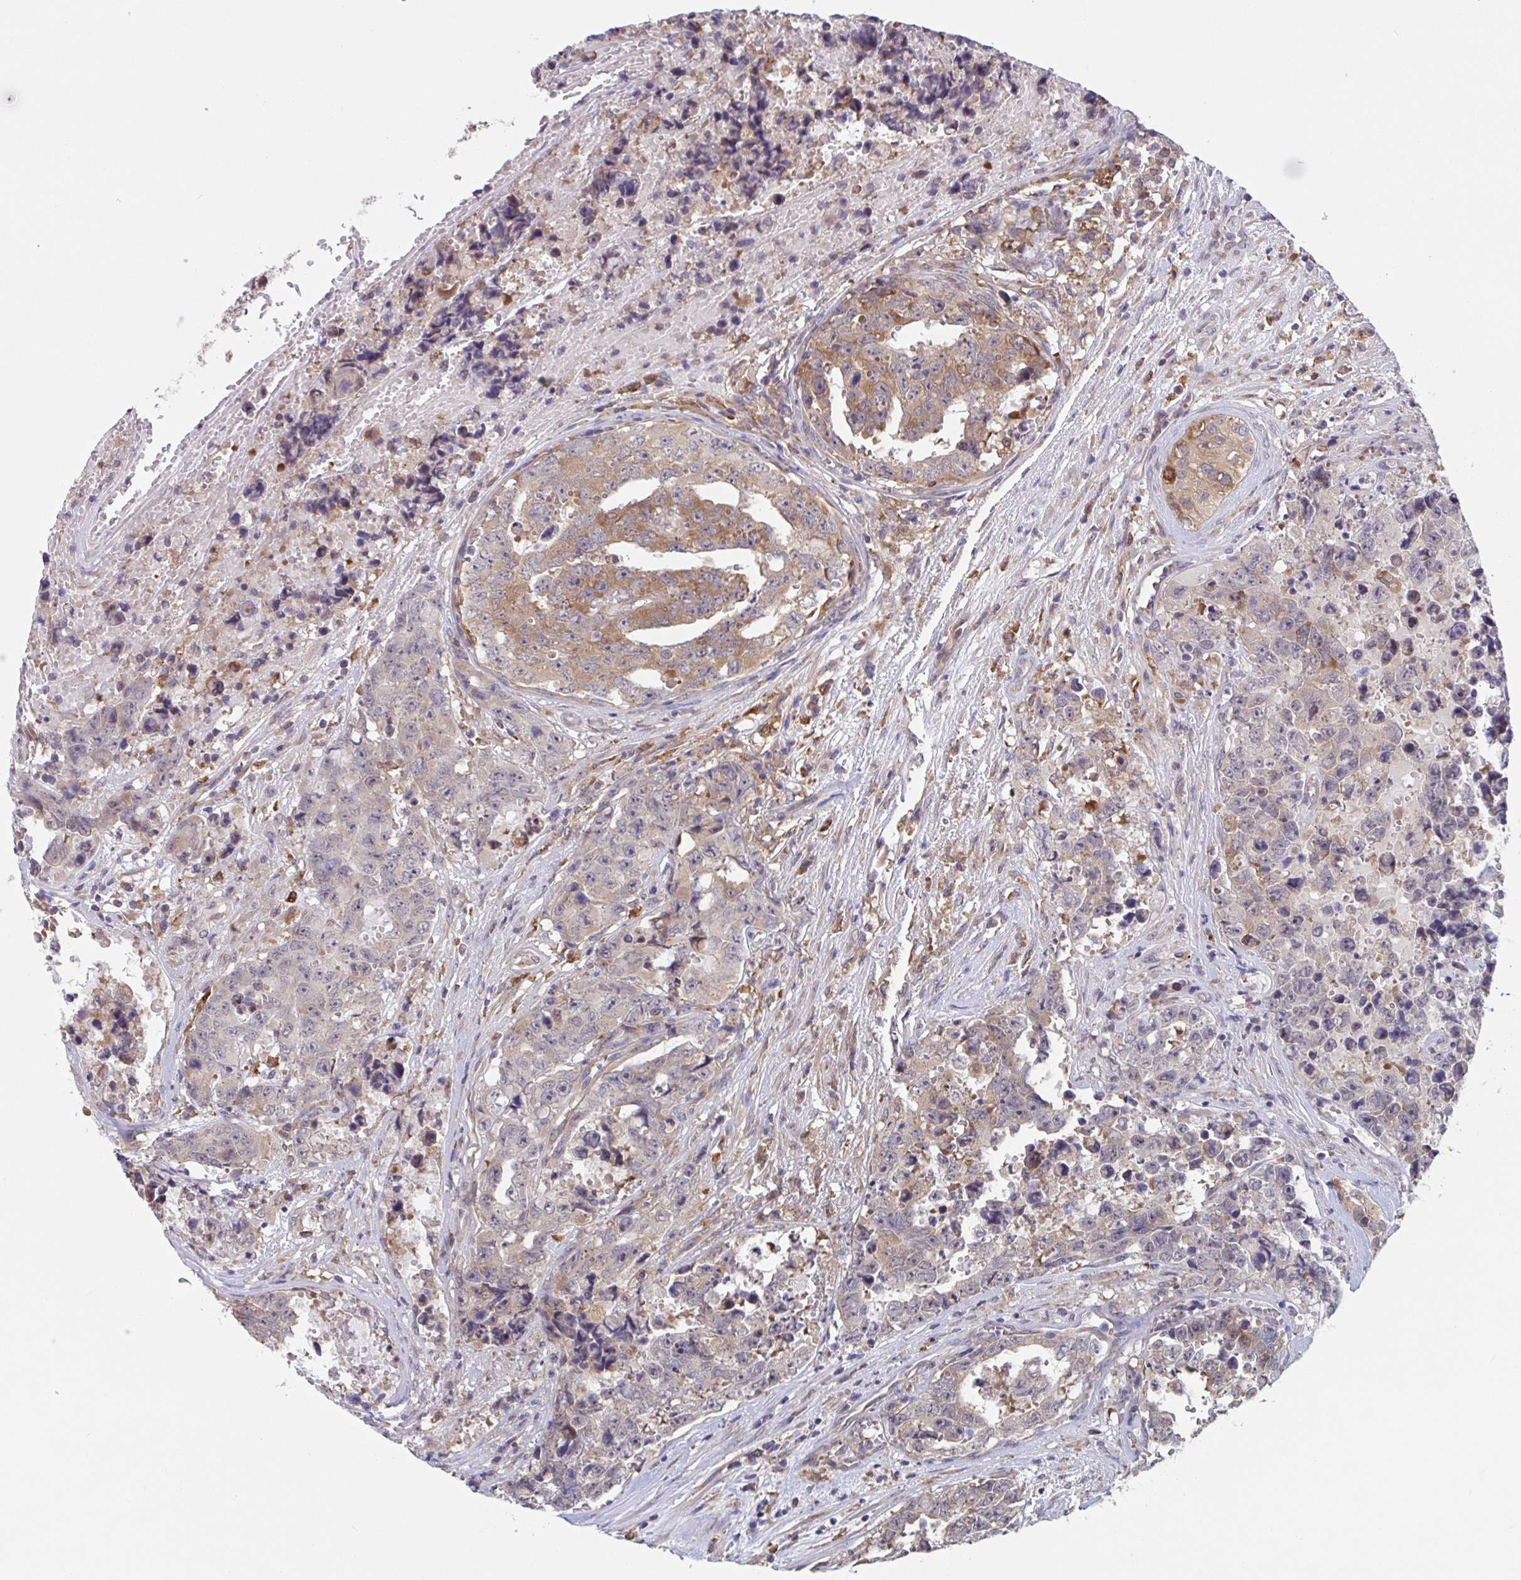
{"staining": {"intensity": "moderate", "quantity": "25%-75%", "location": "cytoplasmic/membranous"}, "tissue": "testis cancer", "cell_type": "Tumor cells", "image_type": "cancer", "snomed": [{"axis": "morphology", "description": "Normal tissue, NOS"}, {"axis": "morphology", "description": "Carcinoma, Embryonal, NOS"}, {"axis": "topography", "description": "Testis"}, {"axis": "topography", "description": "Epididymis"}], "caption": "Immunohistochemical staining of testis cancer (embryonal carcinoma) shows medium levels of moderate cytoplasmic/membranous positivity in about 25%-75% of tumor cells.", "gene": "SNX8", "patient": {"sex": "male", "age": 25}}